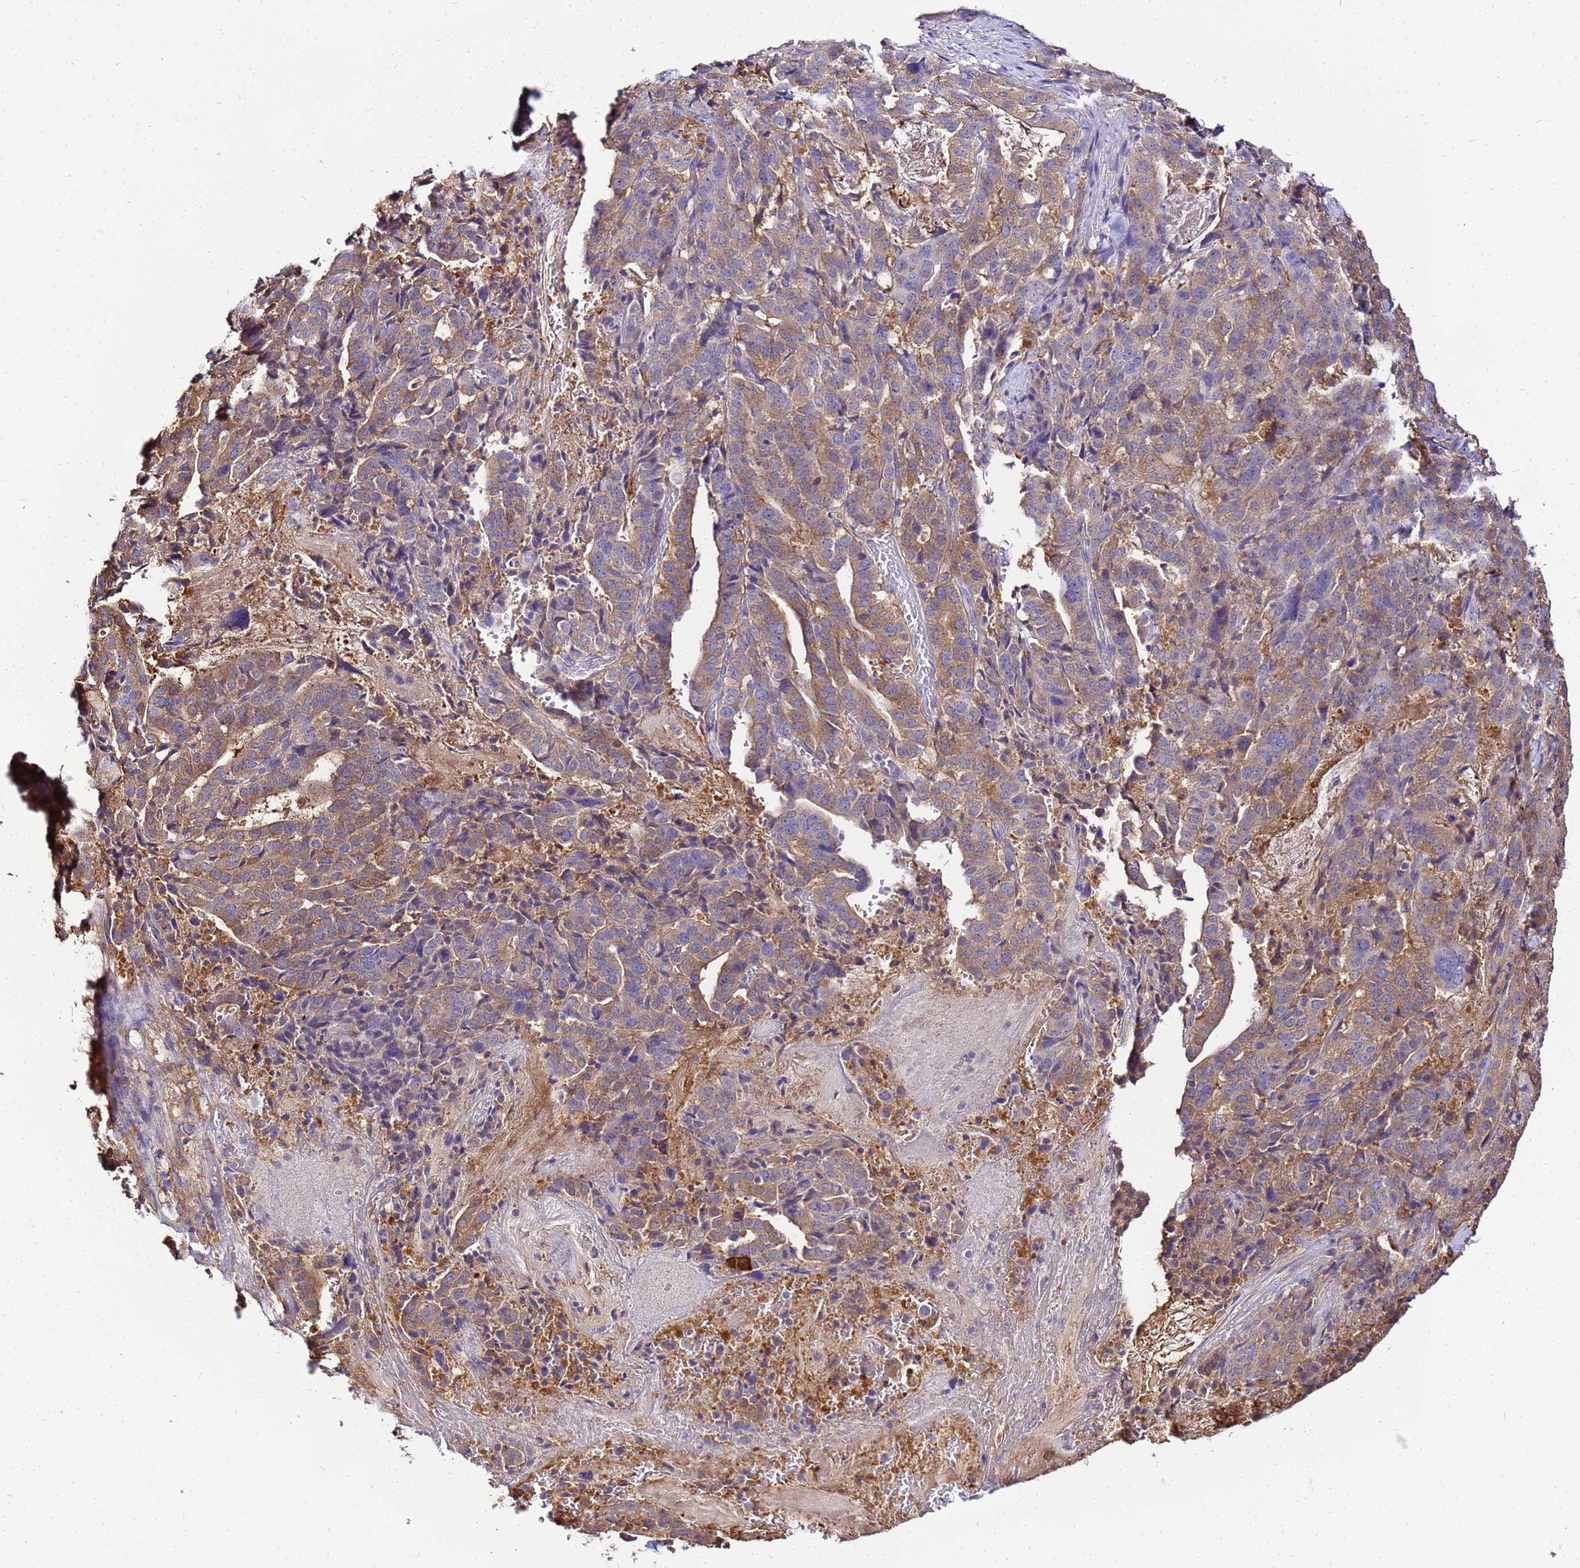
{"staining": {"intensity": "moderate", "quantity": ">75%", "location": "cytoplasmic/membranous"}, "tissue": "stomach cancer", "cell_type": "Tumor cells", "image_type": "cancer", "snomed": [{"axis": "morphology", "description": "Adenocarcinoma, NOS"}, {"axis": "topography", "description": "Stomach"}], "caption": "IHC micrograph of human stomach cancer stained for a protein (brown), which reveals medium levels of moderate cytoplasmic/membranous positivity in approximately >75% of tumor cells.", "gene": "NARS1", "patient": {"sex": "male", "age": 48}}